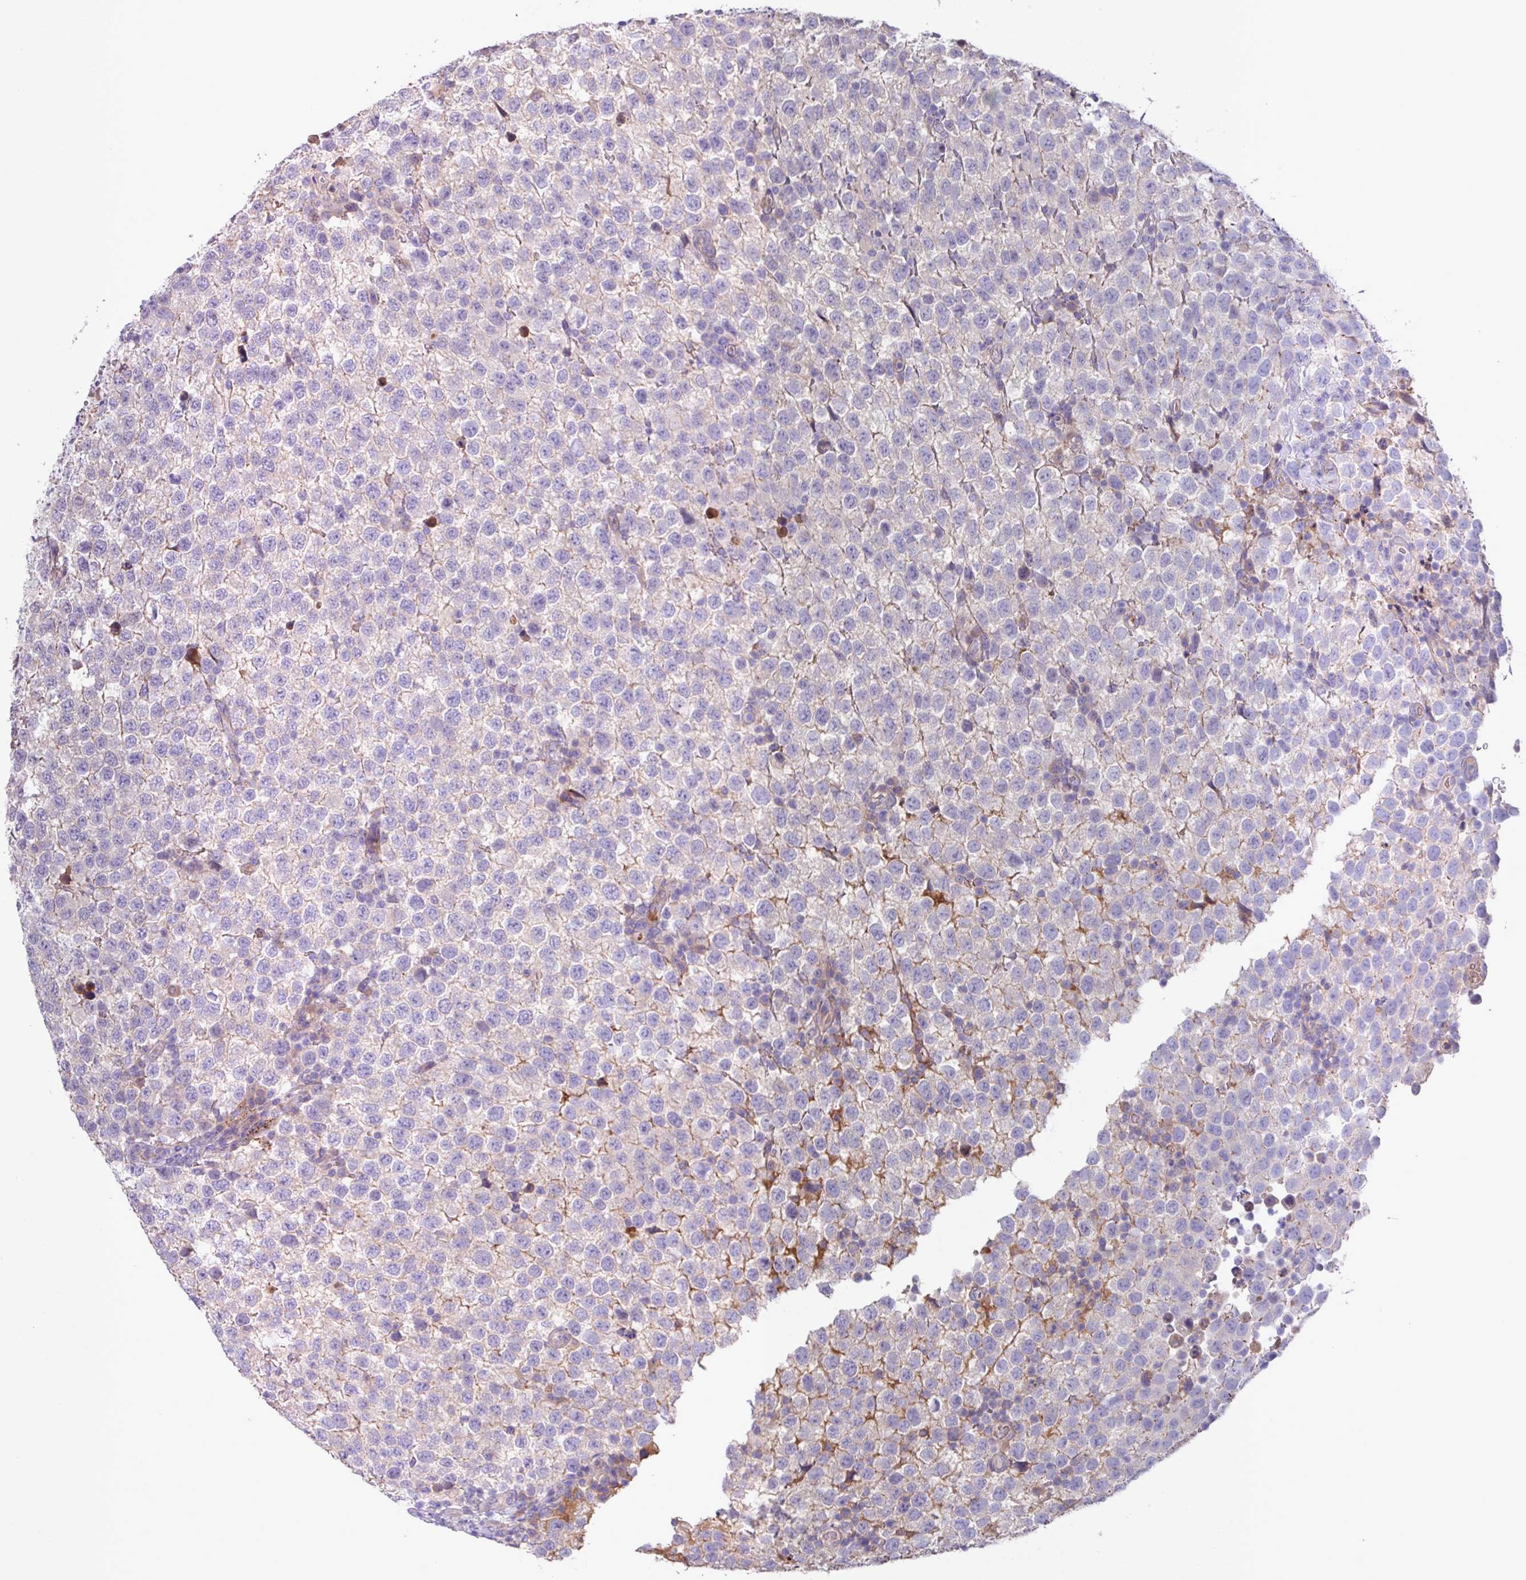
{"staining": {"intensity": "negative", "quantity": "none", "location": "none"}, "tissue": "testis cancer", "cell_type": "Tumor cells", "image_type": "cancer", "snomed": [{"axis": "morphology", "description": "Seminoma, NOS"}, {"axis": "topography", "description": "Testis"}], "caption": "Human testis cancer (seminoma) stained for a protein using immunohistochemistry demonstrates no positivity in tumor cells.", "gene": "IQCJ", "patient": {"sex": "male", "age": 34}}